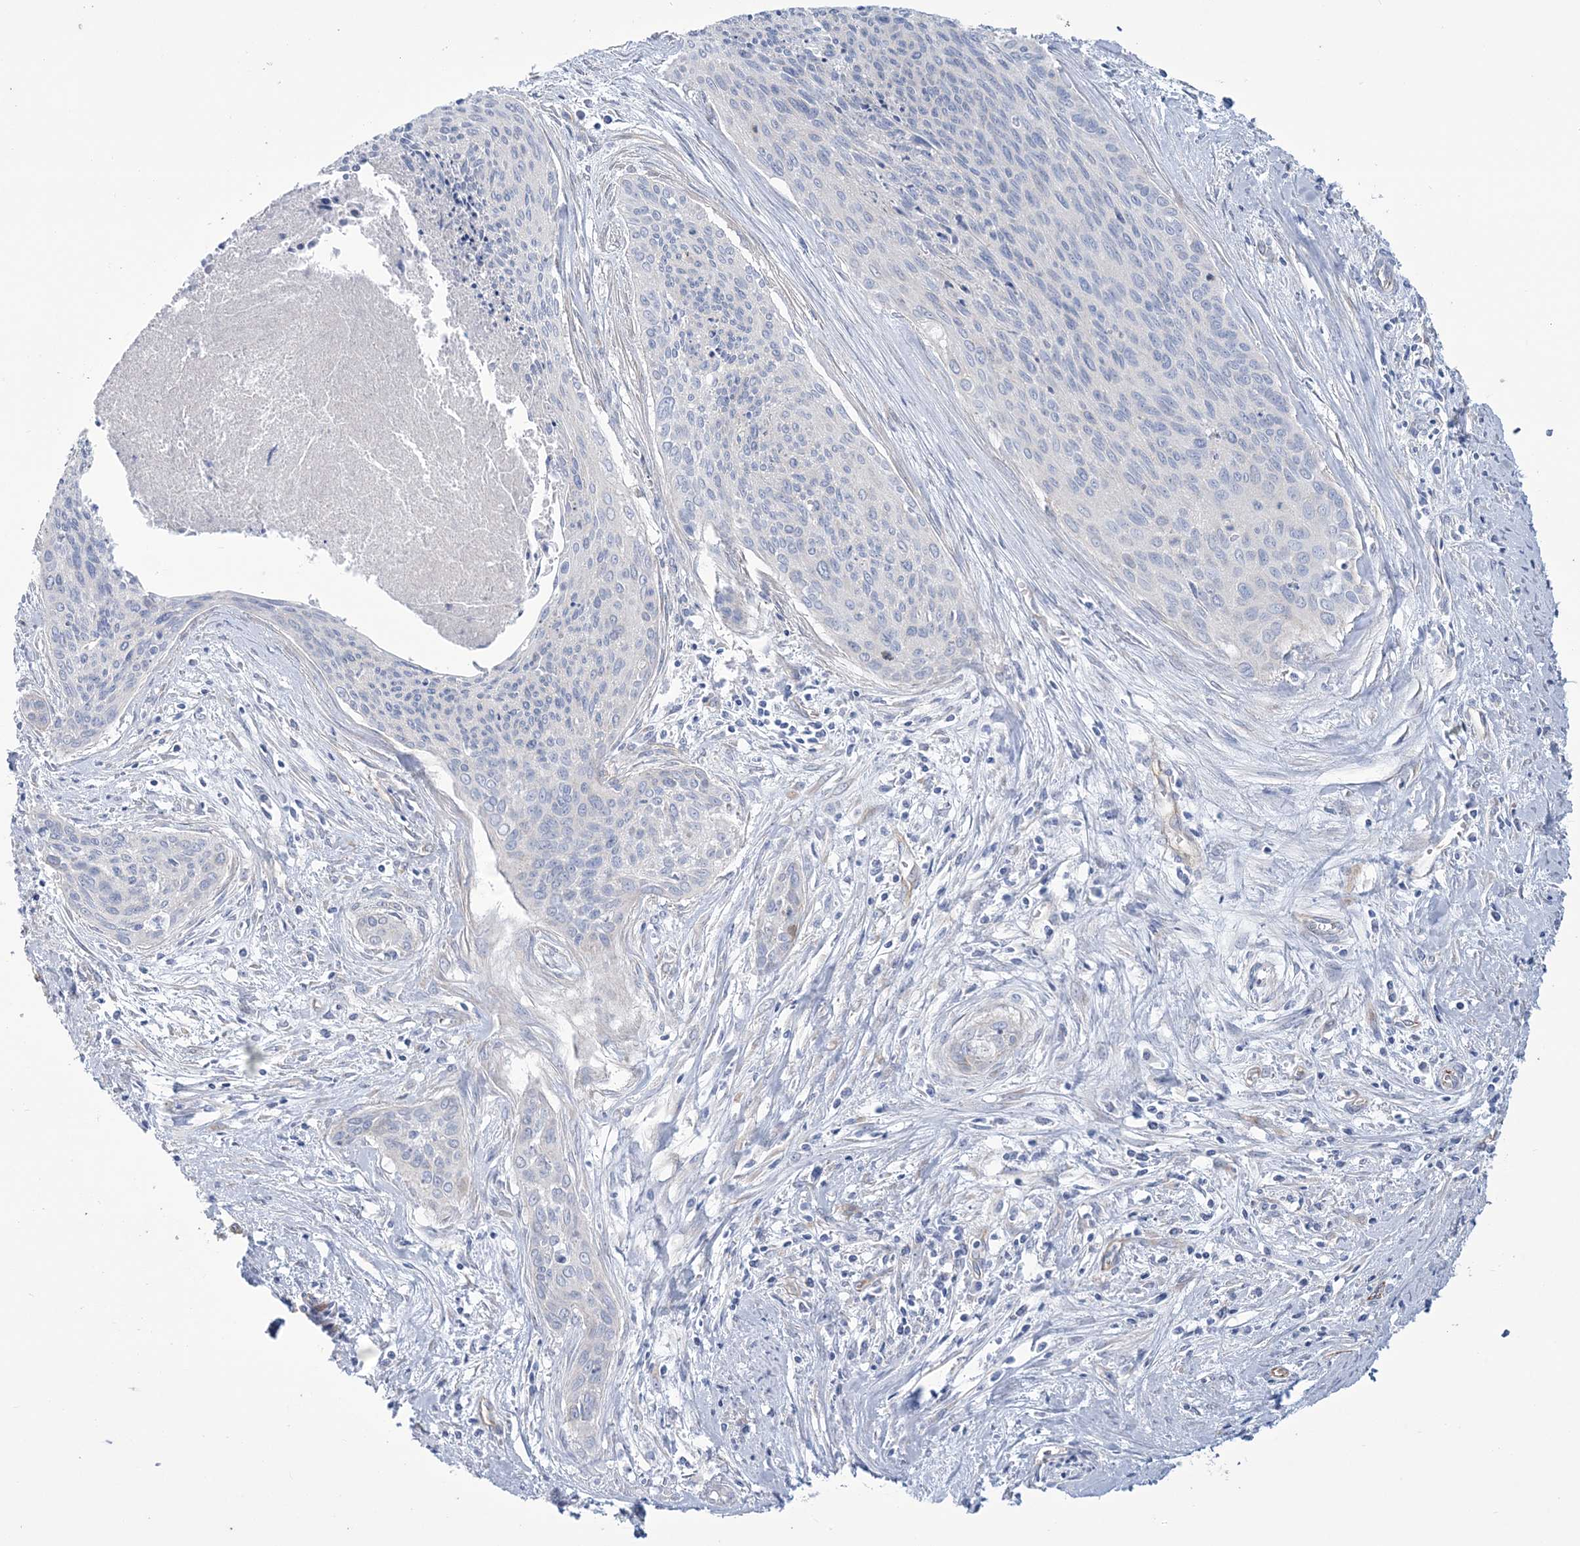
{"staining": {"intensity": "negative", "quantity": "none", "location": "none"}, "tissue": "cervical cancer", "cell_type": "Tumor cells", "image_type": "cancer", "snomed": [{"axis": "morphology", "description": "Squamous cell carcinoma, NOS"}, {"axis": "topography", "description": "Cervix"}], "caption": "Image shows no significant protein expression in tumor cells of cervical cancer.", "gene": "RAB11FIP5", "patient": {"sex": "female", "age": 55}}